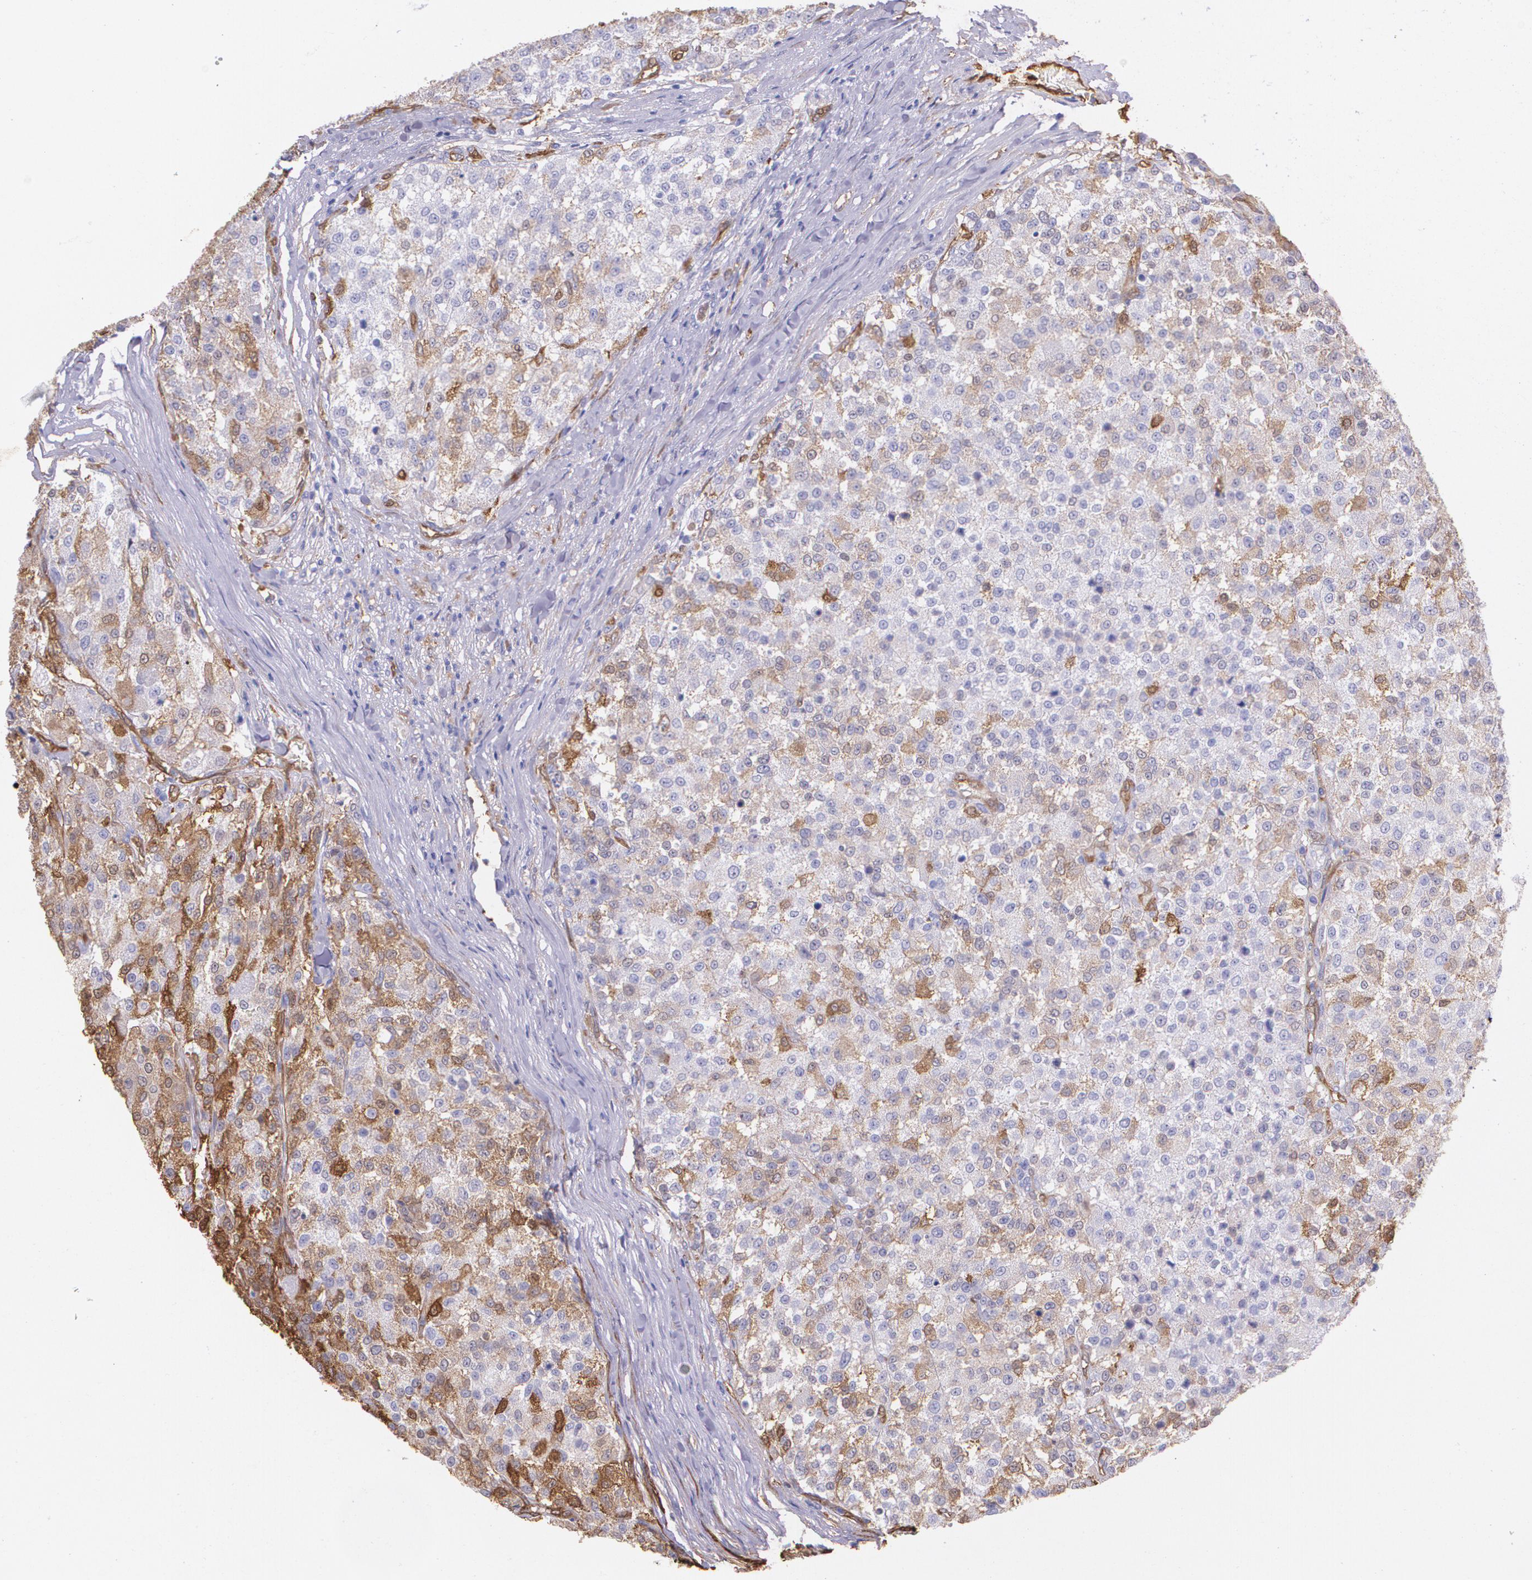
{"staining": {"intensity": "weak", "quantity": "<25%", "location": "cytoplasmic/membranous"}, "tissue": "testis cancer", "cell_type": "Tumor cells", "image_type": "cancer", "snomed": [{"axis": "morphology", "description": "Seminoma, NOS"}, {"axis": "topography", "description": "Testis"}], "caption": "This histopathology image is of seminoma (testis) stained with IHC to label a protein in brown with the nuclei are counter-stained blue. There is no expression in tumor cells.", "gene": "MMP2", "patient": {"sex": "male", "age": 59}}